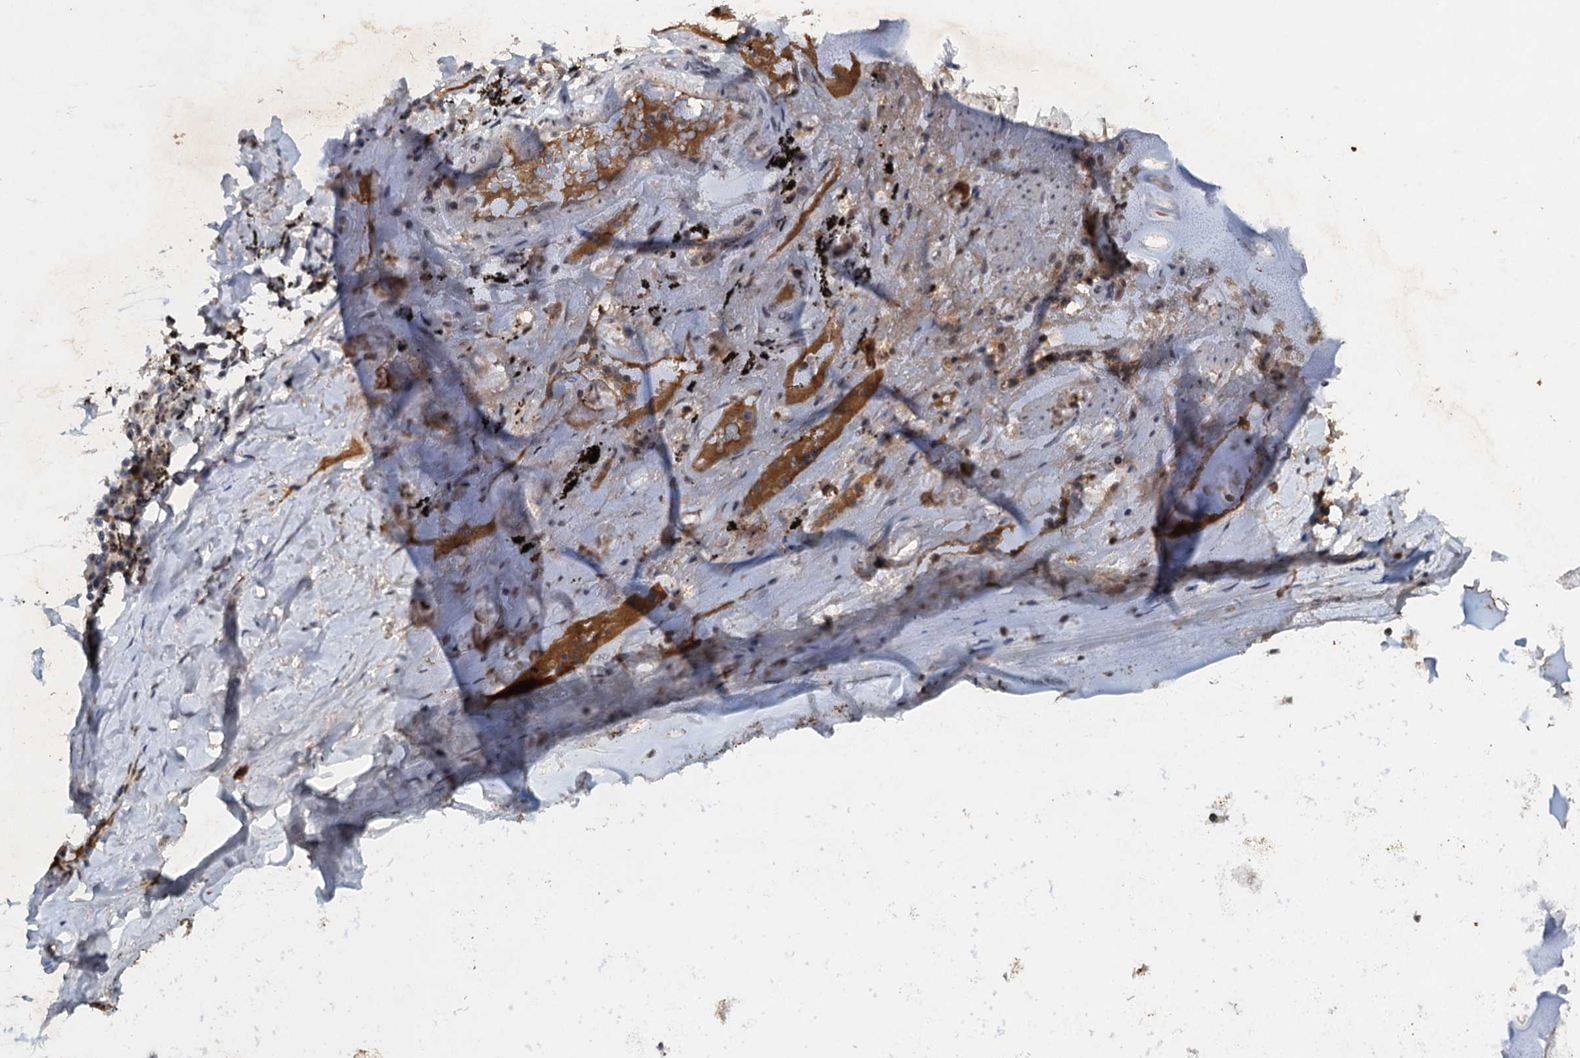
{"staining": {"intensity": "weak", "quantity": "25%-75%", "location": "nuclear"}, "tissue": "adipose tissue", "cell_type": "Adipocytes", "image_type": "normal", "snomed": [{"axis": "morphology", "description": "Normal tissue, NOS"}, {"axis": "topography", "description": "Lymph node"}, {"axis": "topography", "description": "Bronchus"}], "caption": "Immunohistochemistry (IHC) photomicrograph of normal human adipose tissue stained for a protein (brown), which exhibits low levels of weak nuclear staining in about 25%-75% of adipocytes.", "gene": "CSTF3", "patient": {"sex": "male", "age": 63}}